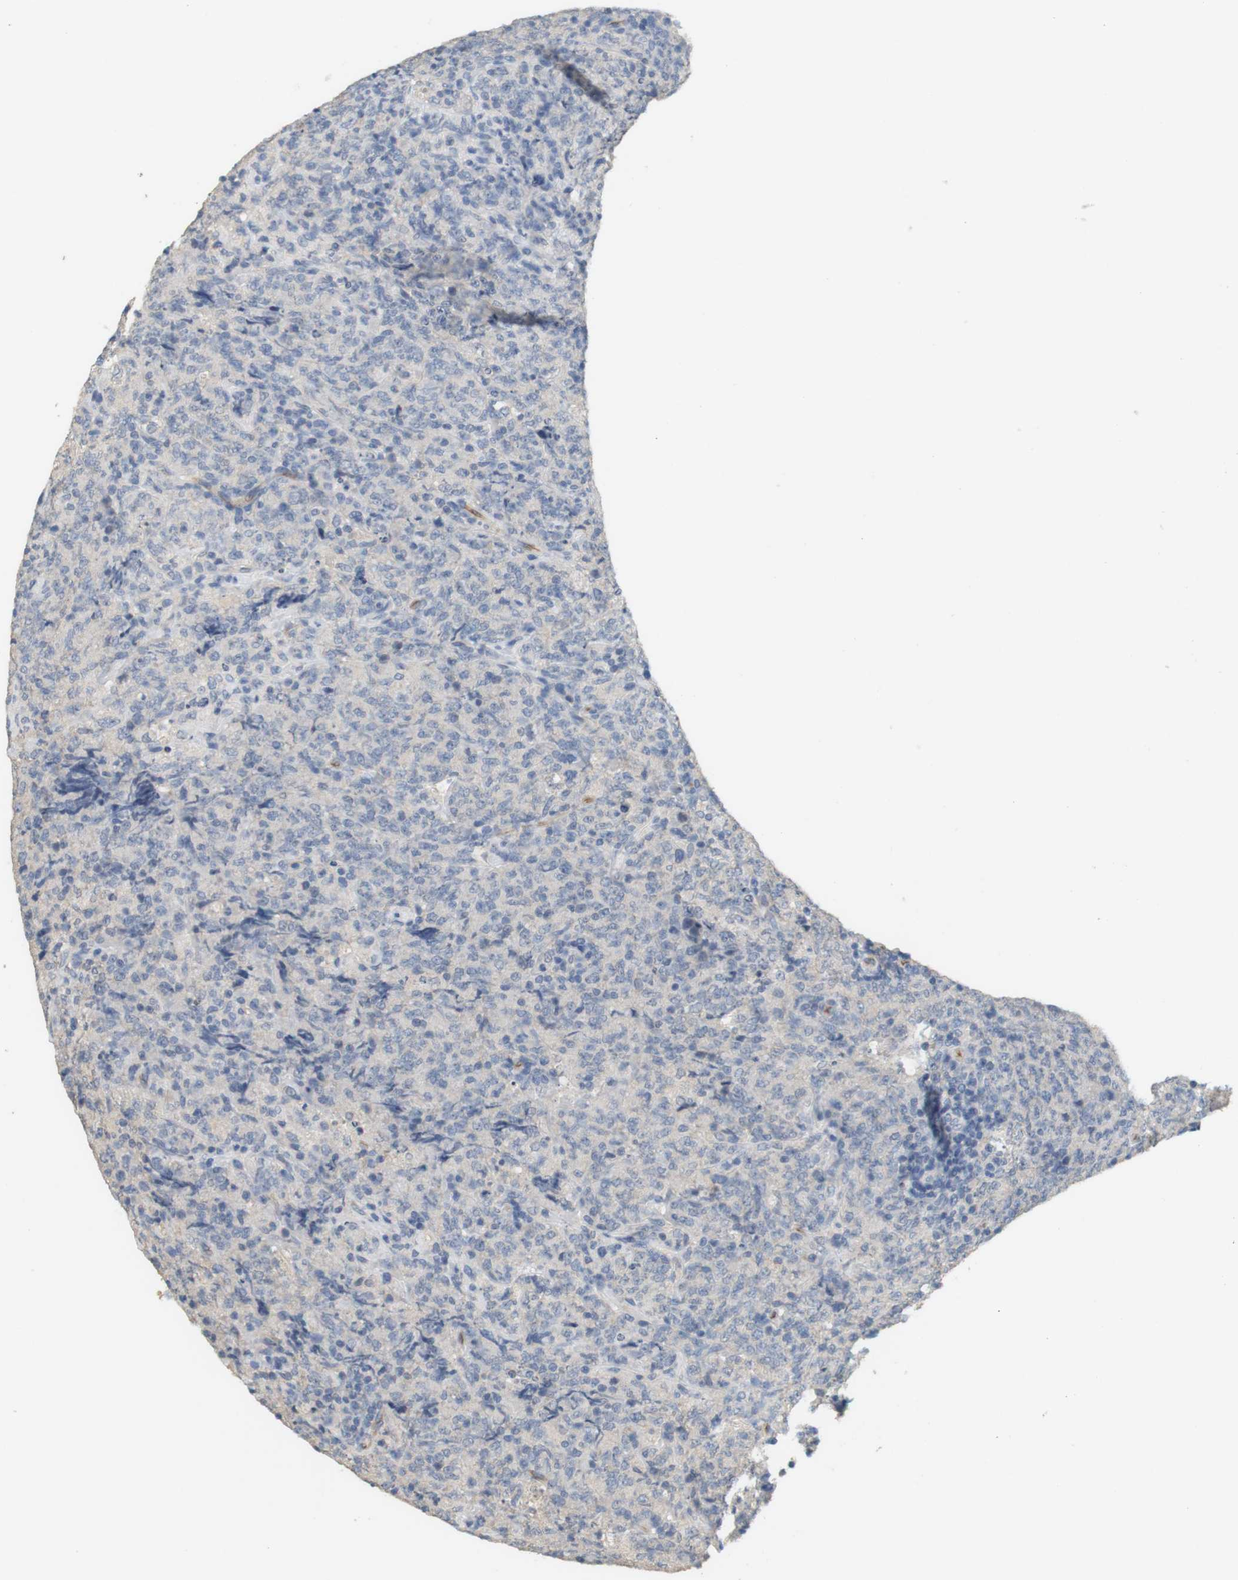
{"staining": {"intensity": "negative", "quantity": "none", "location": "none"}, "tissue": "lymphoma", "cell_type": "Tumor cells", "image_type": "cancer", "snomed": [{"axis": "morphology", "description": "Malignant lymphoma, non-Hodgkin's type, High grade"}, {"axis": "topography", "description": "Tonsil"}], "caption": "Immunohistochemistry histopathology image of neoplastic tissue: malignant lymphoma, non-Hodgkin's type (high-grade) stained with DAB exhibits no significant protein expression in tumor cells.", "gene": "OSR1", "patient": {"sex": "female", "age": 36}}